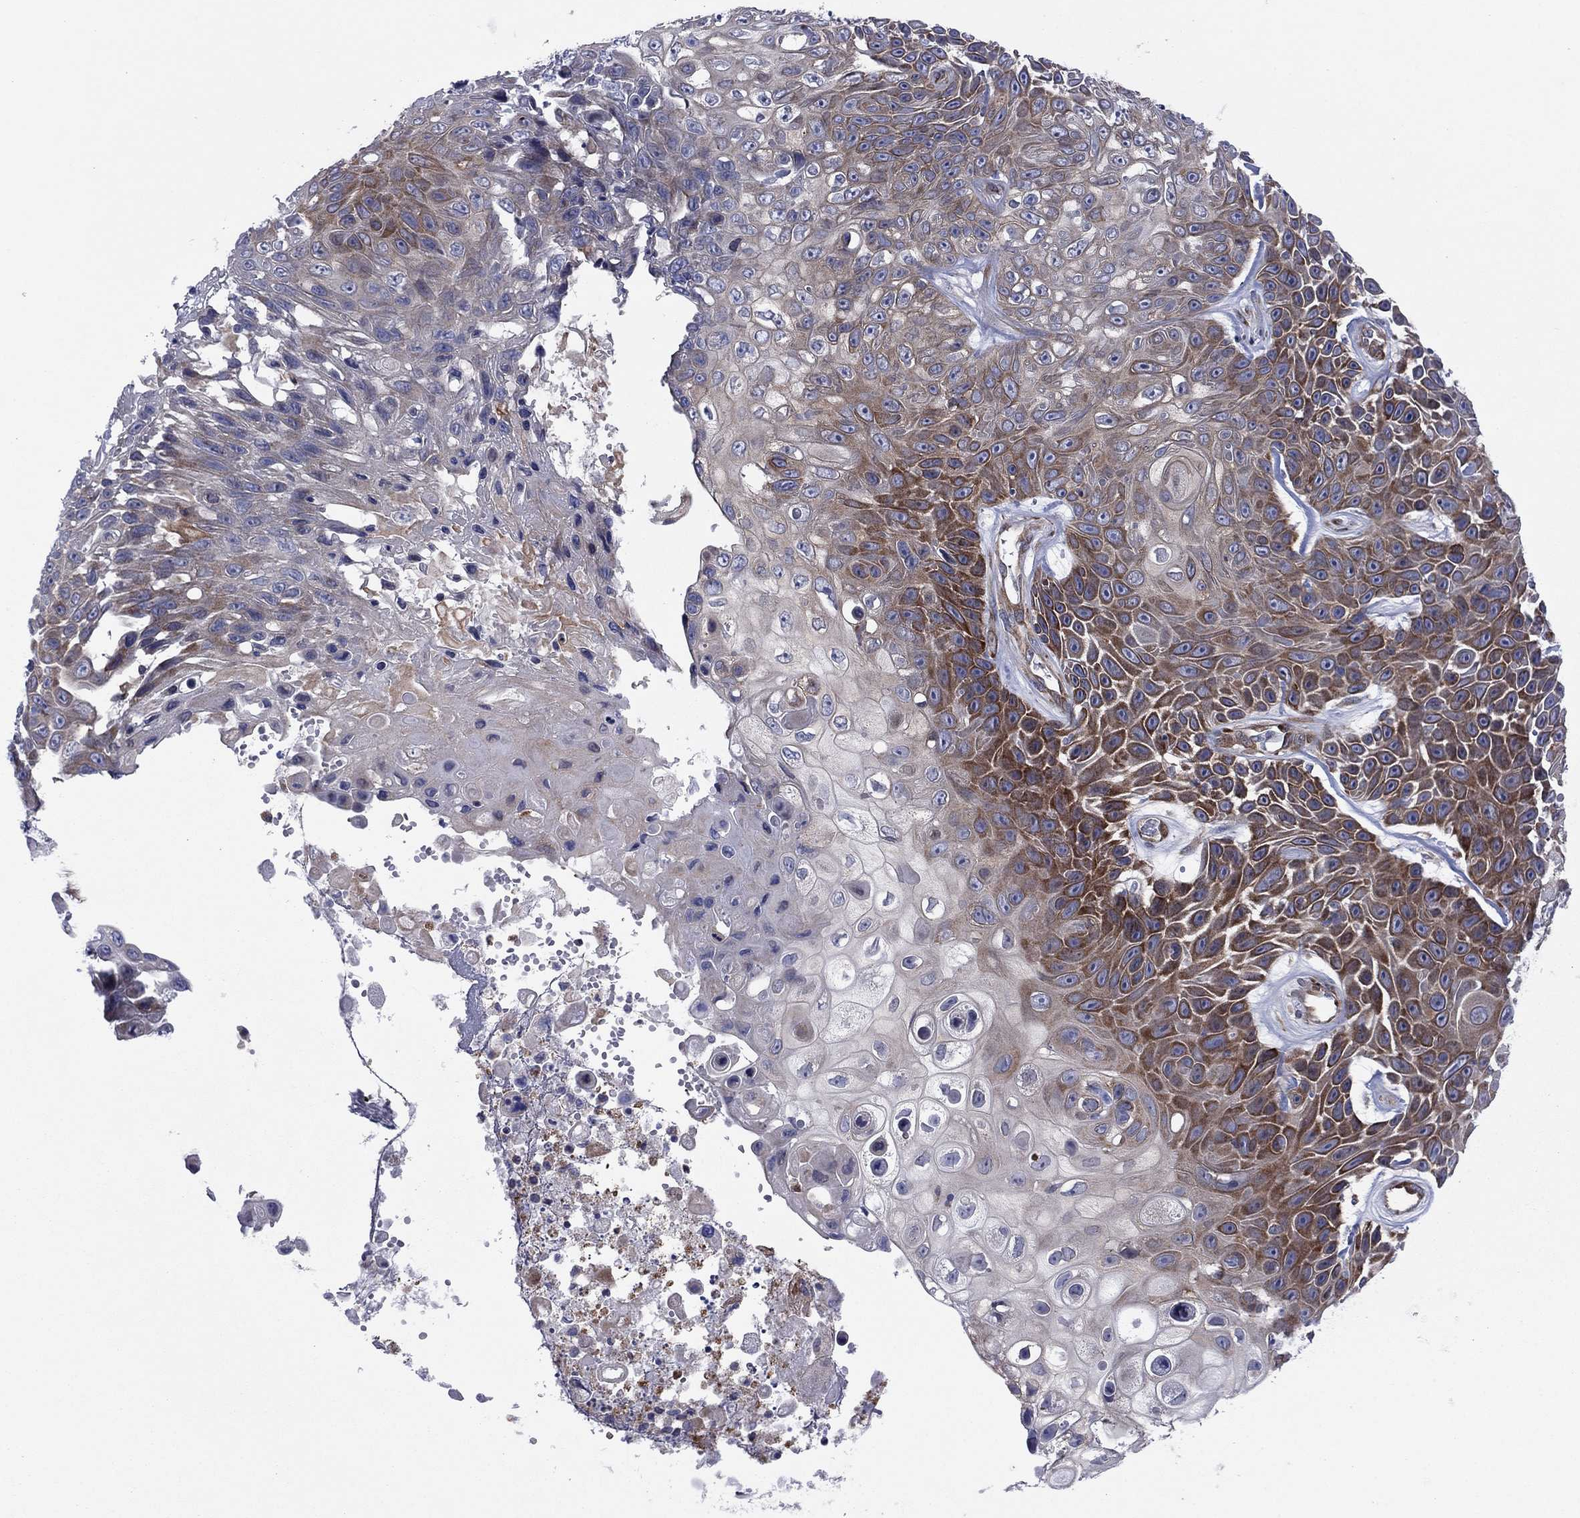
{"staining": {"intensity": "strong", "quantity": "25%-75%", "location": "cytoplasmic/membranous"}, "tissue": "skin cancer", "cell_type": "Tumor cells", "image_type": "cancer", "snomed": [{"axis": "morphology", "description": "Squamous cell carcinoma, NOS"}, {"axis": "topography", "description": "Skin"}], "caption": "Skin cancer (squamous cell carcinoma) stained for a protein demonstrates strong cytoplasmic/membranous positivity in tumor cells.", "gene": "GPR155", "patient": {"sex": "male", "age": 82}}